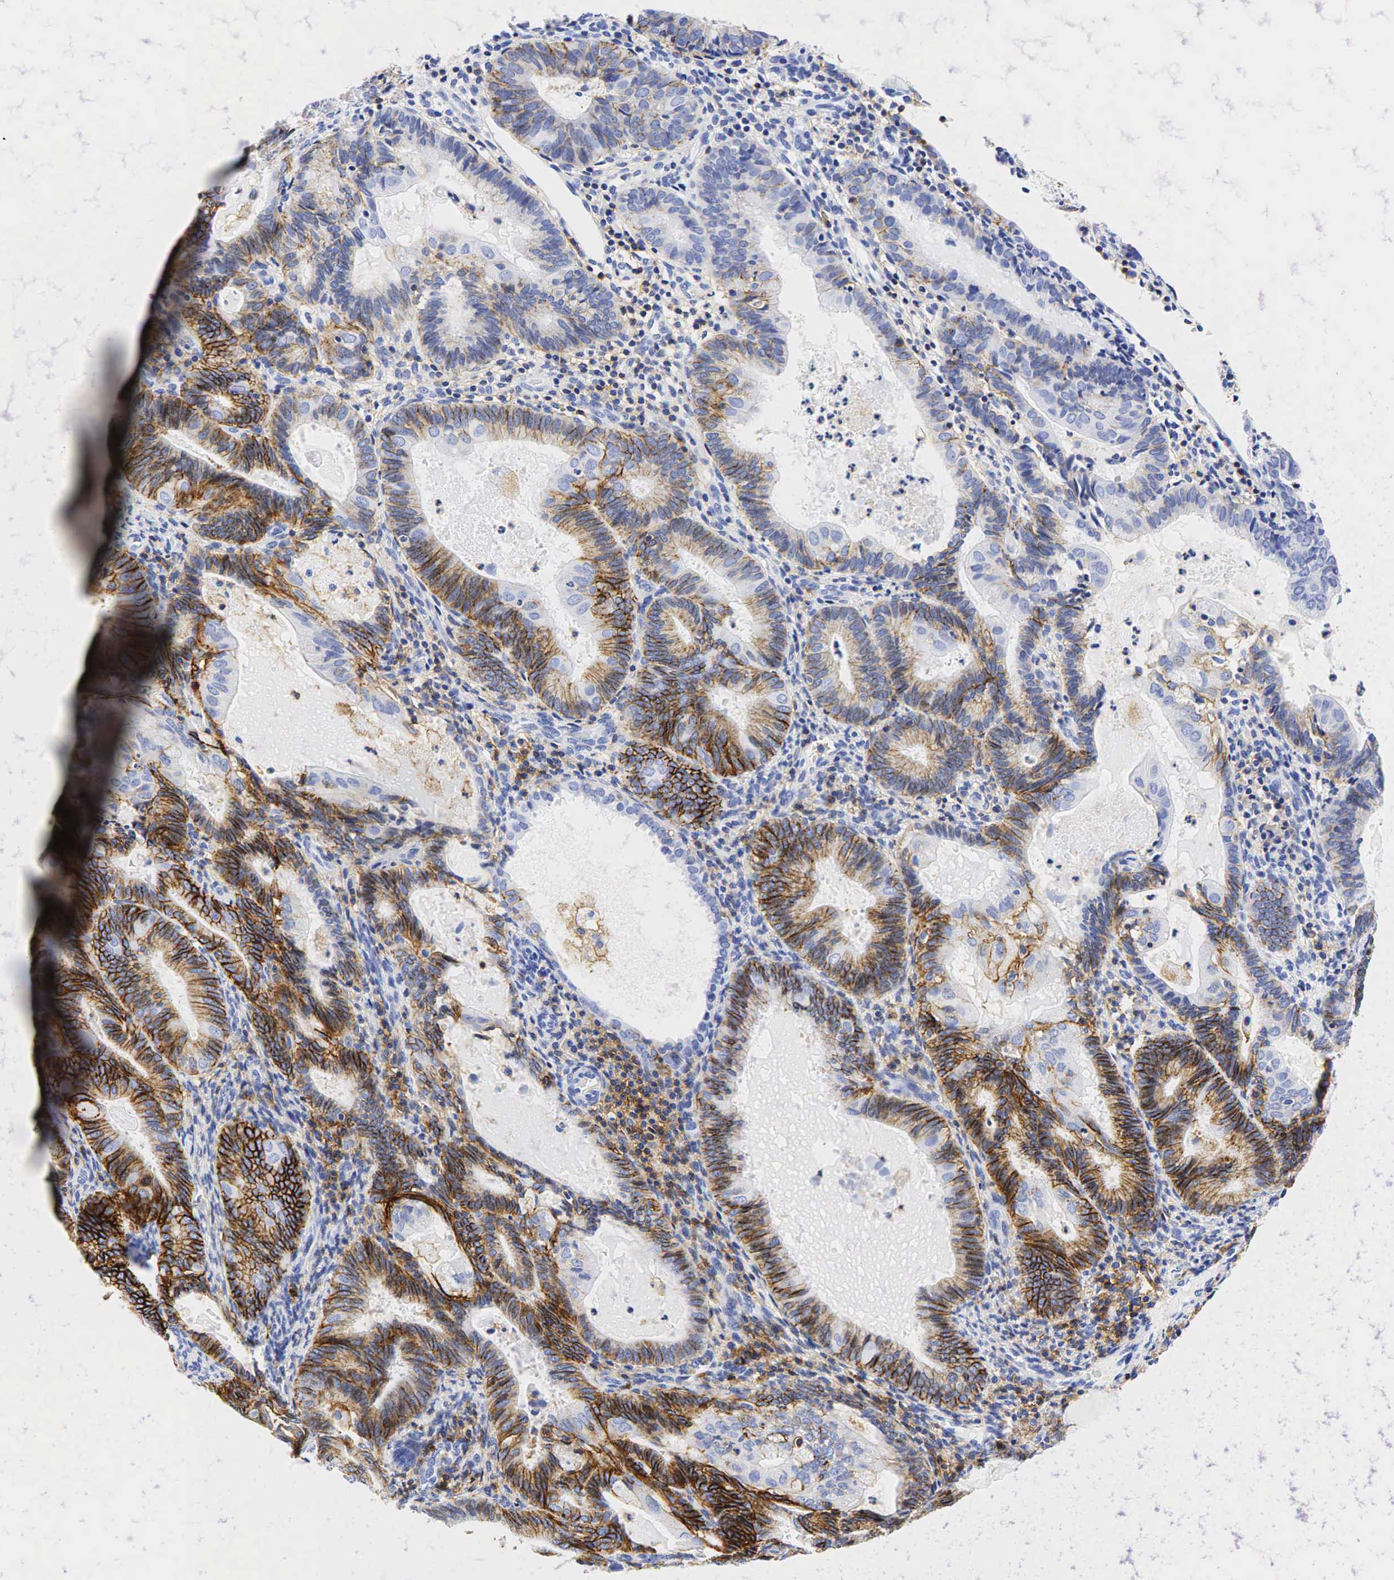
{"staining": {"intensity": "moderate", "quantity": "25%-75%", "location": "cytoplasmic/membranous"}, "tissue": "endometrial cancer", "cell_type": "Tumor cells", "image_type": "cancer", "snomed": [{"axis": "morphology", "description": "Adenocarcinoma, NOS"}, {"axis": "topography", "description": "Endometrium"}], "caption": "This image demonstrates immunohistochemistry staining of human adenocarcinoma (endometrial), with medium moderate cytoplasmic/membranous staining in approximately 25%-75% of tumor cells.", "gene": "CD44", "patient": {"sex": "female", "age": 63}}